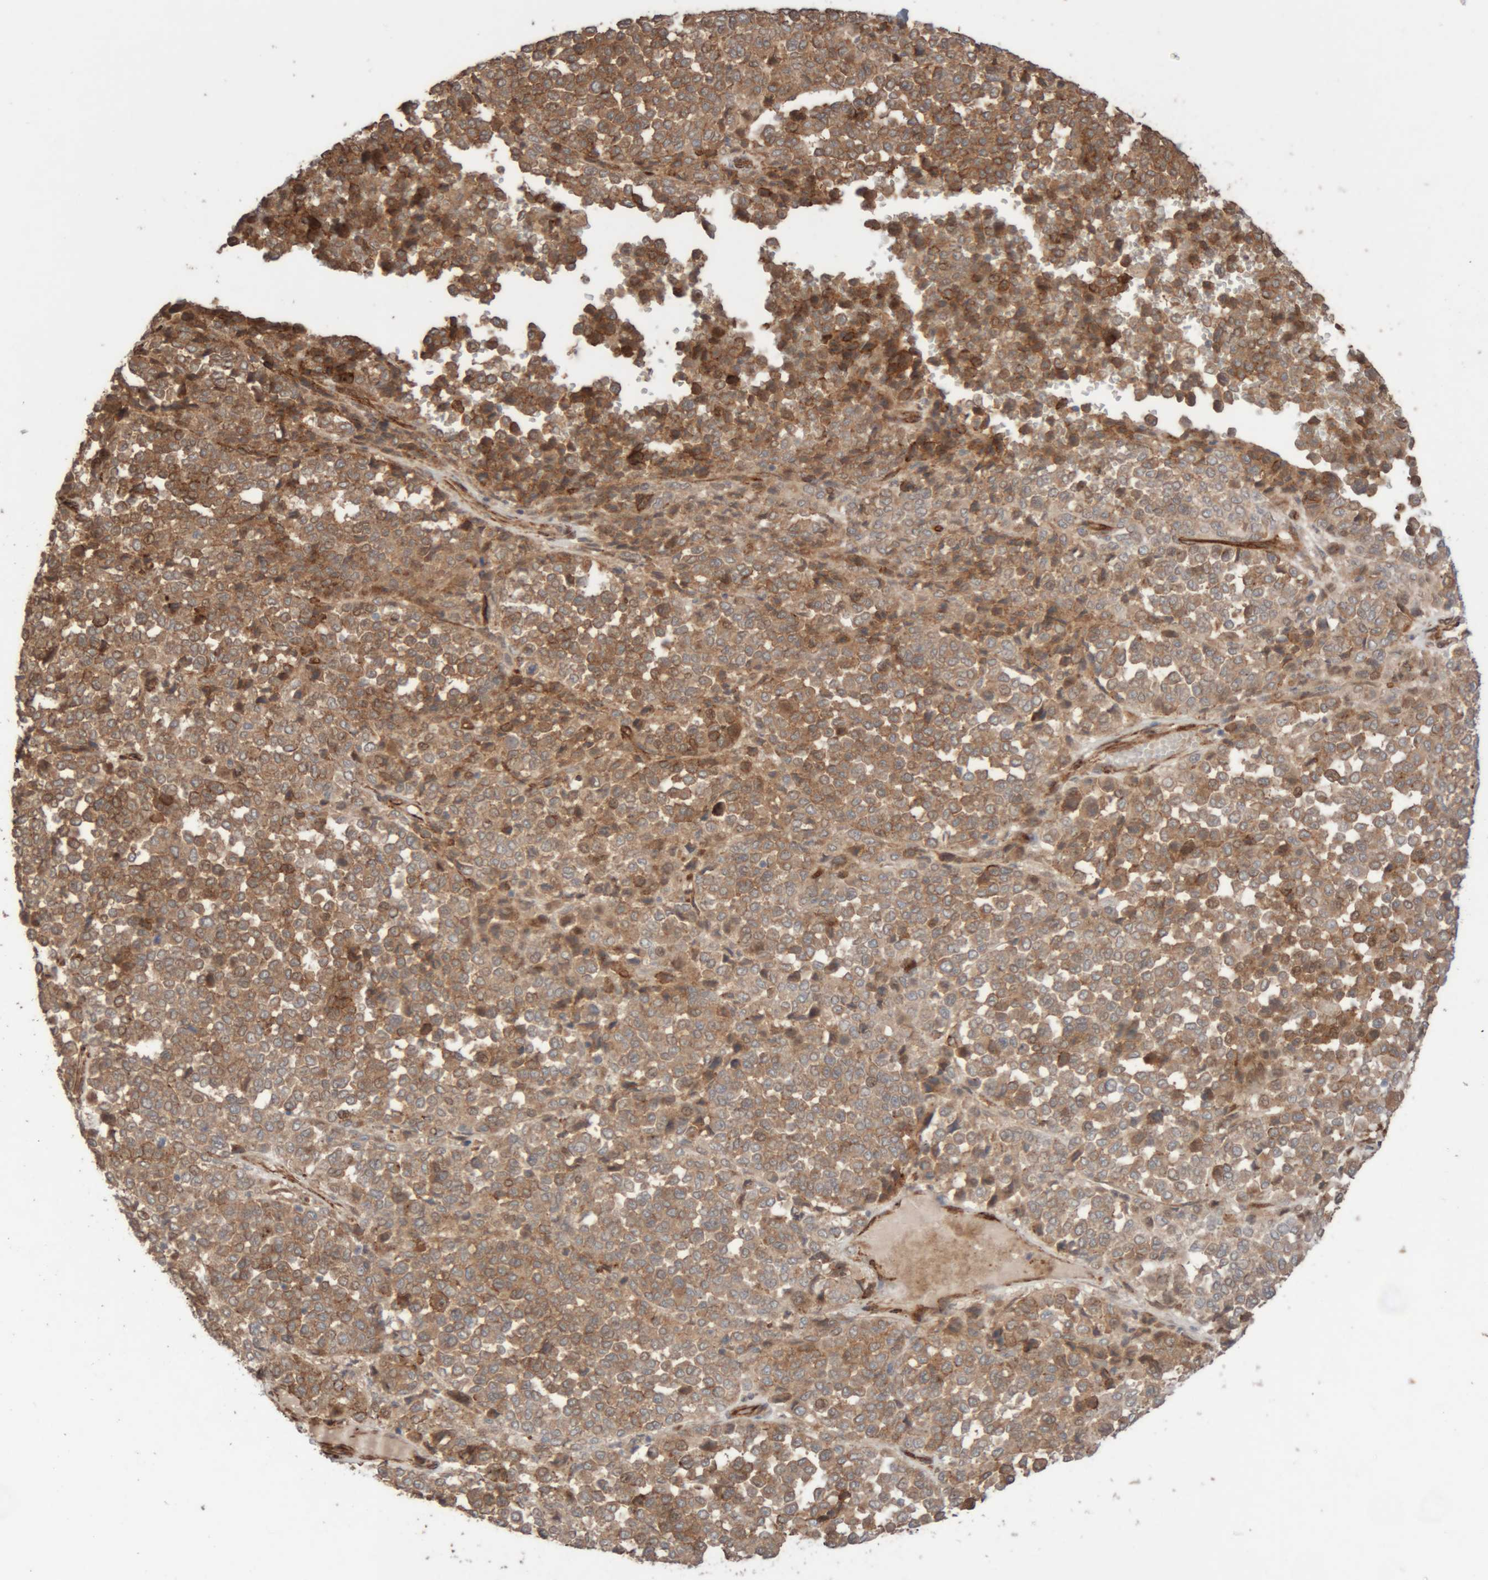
{"staining": {"intensity": "moderate", "quantity": ">75%", "location": "cytoplasmic/membranous"}, "tissue": "melanoma", "cell_type": "Tumor cells", "image_type": "cancer", "snomed": [{"axis": "morphology", "description": "Malignant melanoma, Metastatic site"}, {"axis": "topography", "description": "Pancreas"}], "caption": "Immunohistochemical staining of human melanoma reveals medium levels of moderate cytoplasmic/membranous protein staining in approximately >75% of tumor cells.", "gene": "RAB32", "patient": {"sex": "female", "age": 30}}